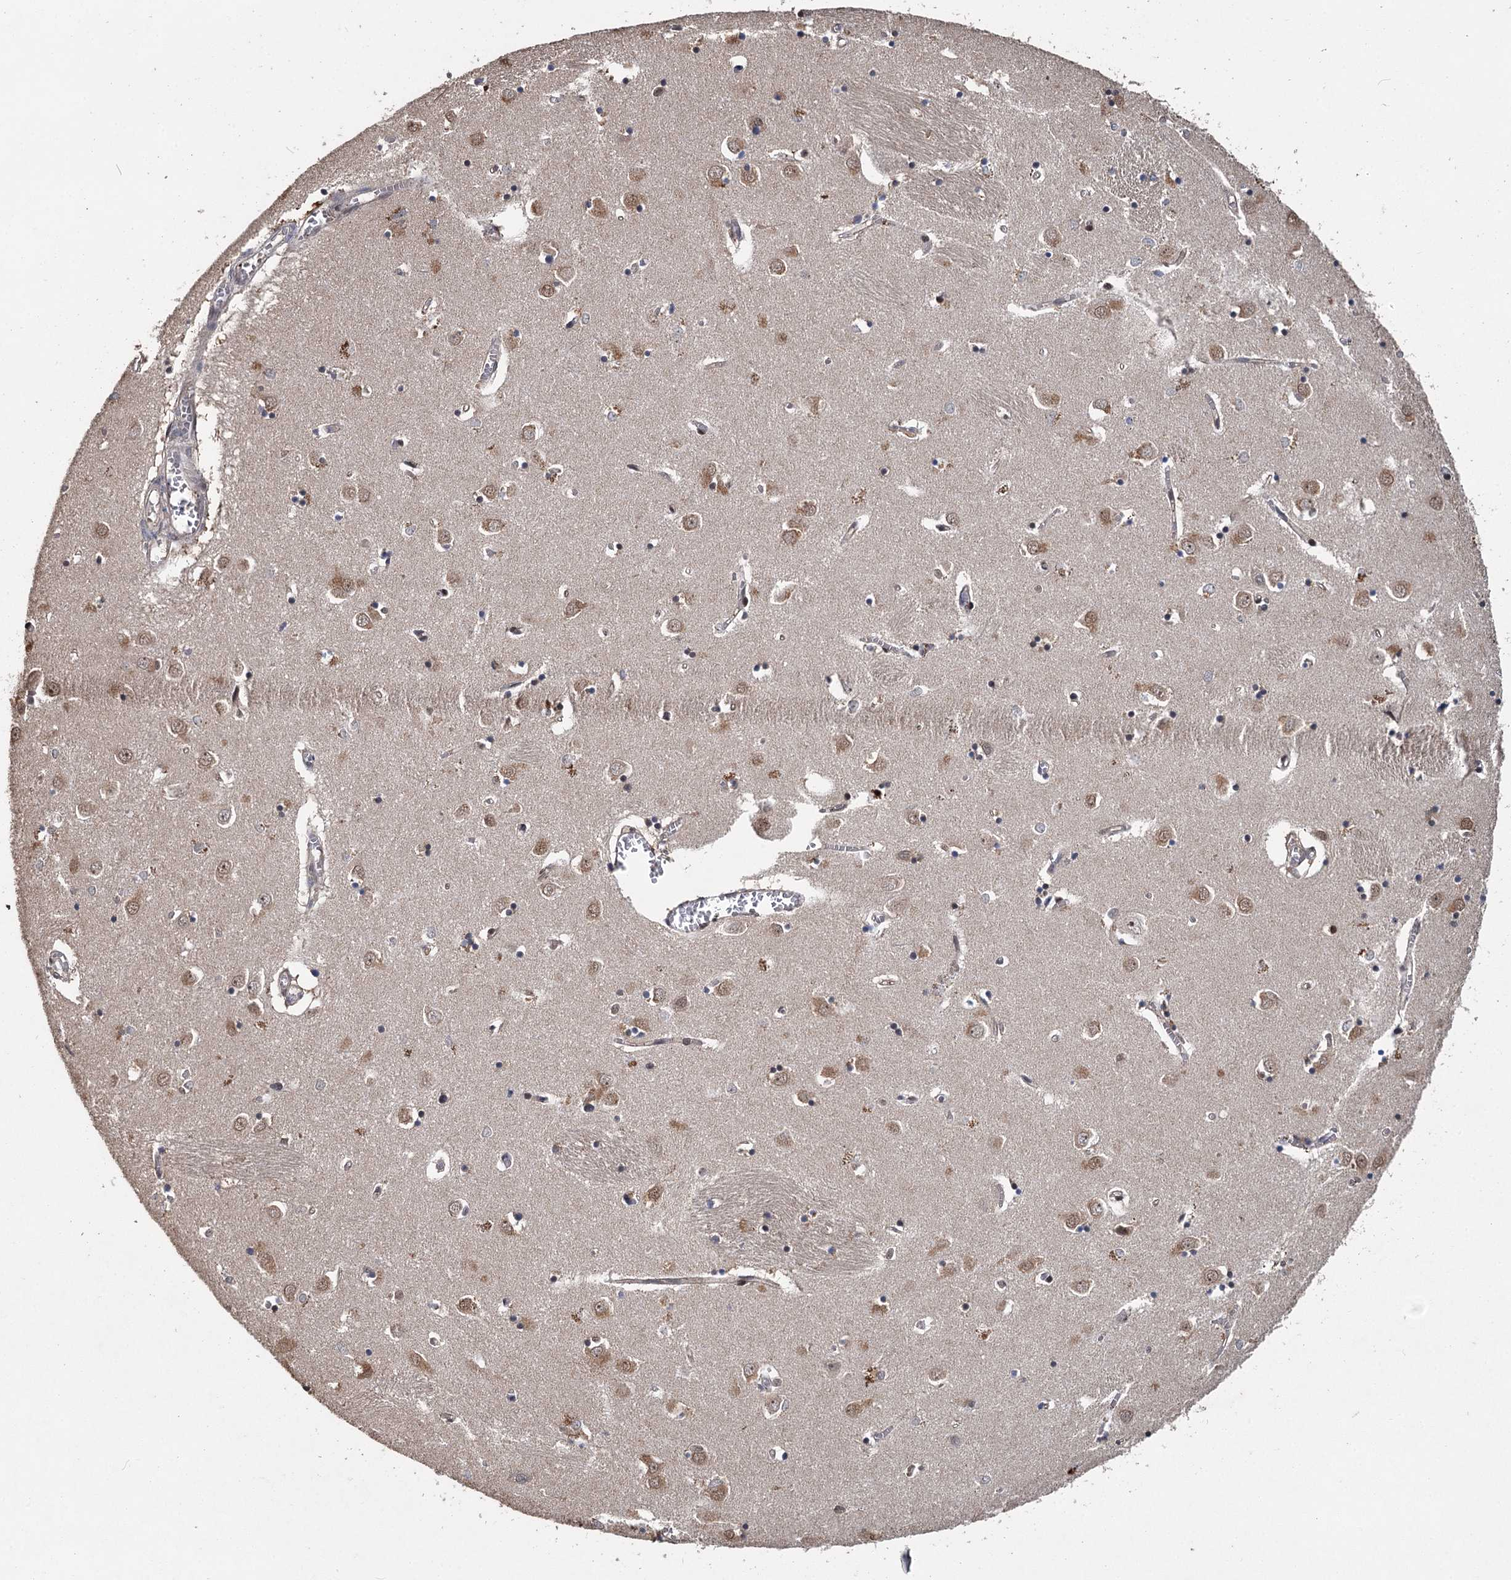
{"staining": {"intensity": "moderate", "quantity": "<25%", "location": "nuclear"}, "tissue": "caudate", "cell_type": "Glial cells", "image_type": "normal", "snomed": [{"axis": "morphology", "description": "Normal tissue, NOS"}, {"axis": "topography", "description": "Lateral ventricle wall"}], "caption": "Brown immunohistochemical staining in benign human caudate shows moderate nuclear expression in about <25% of glial cells. The protein is shown in brown color, while the nuclei are stained blue.", "gene": "MYG1", "patient": {"sex": "male", "age": 70}}